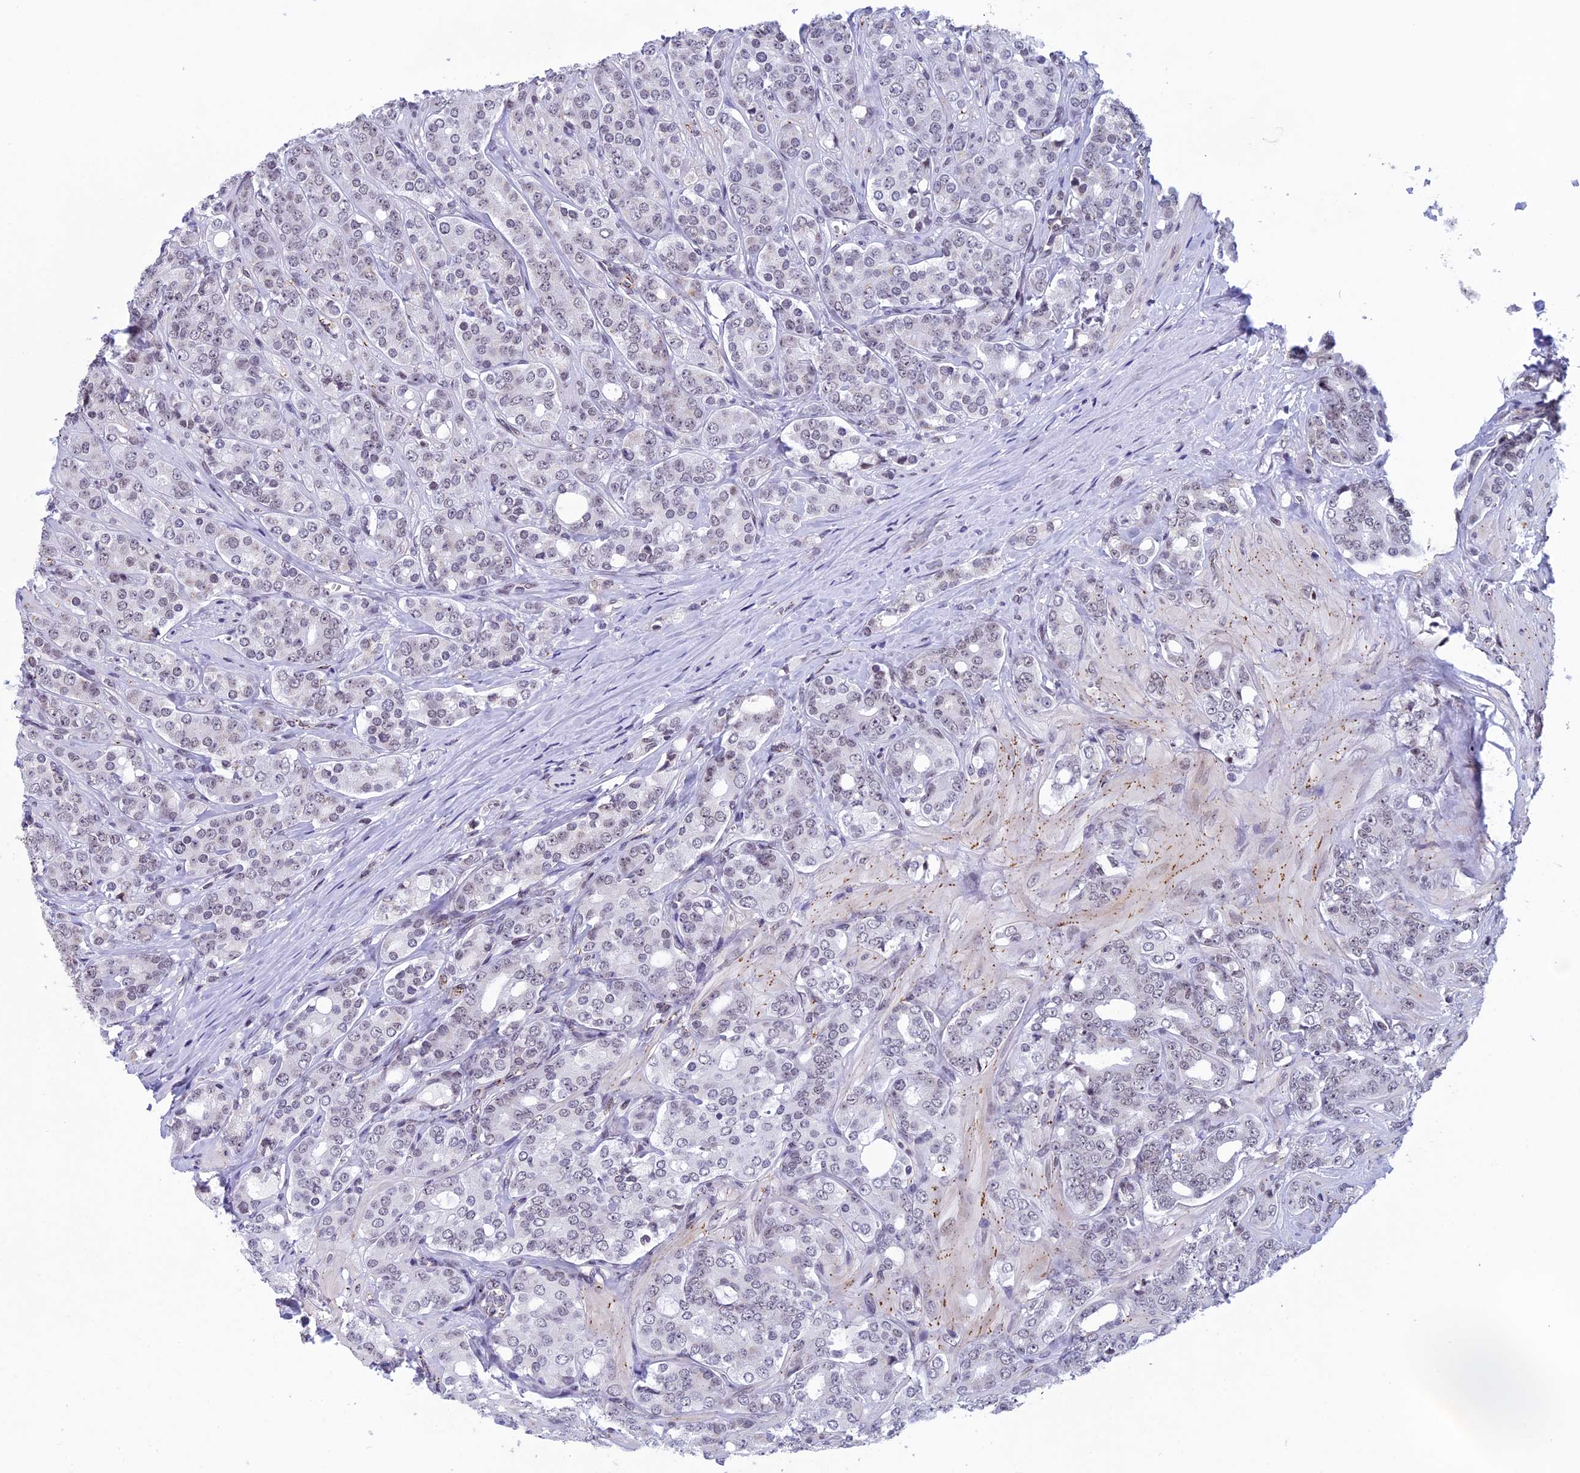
{"staining": {"intensity": "weak", "quantity": "25%-75%", "location": "nuclear"}, "tissue": "prostate cancer", "cell_type": "Tumor cells", "image_type": "cancer", "snomed": [{"axis": "morphology", "description": "Adenocarcinoma, High grade"}, {"axis": "topography", "description": "Prostate"}], "caption": "Prostate cancer (adenocarcinoma (high-grade)) stained for a protein shows weak nuclear positivity in tumor cells.", "gene": "NIPBL", "patient": {"sex": "male", "age": 62}}